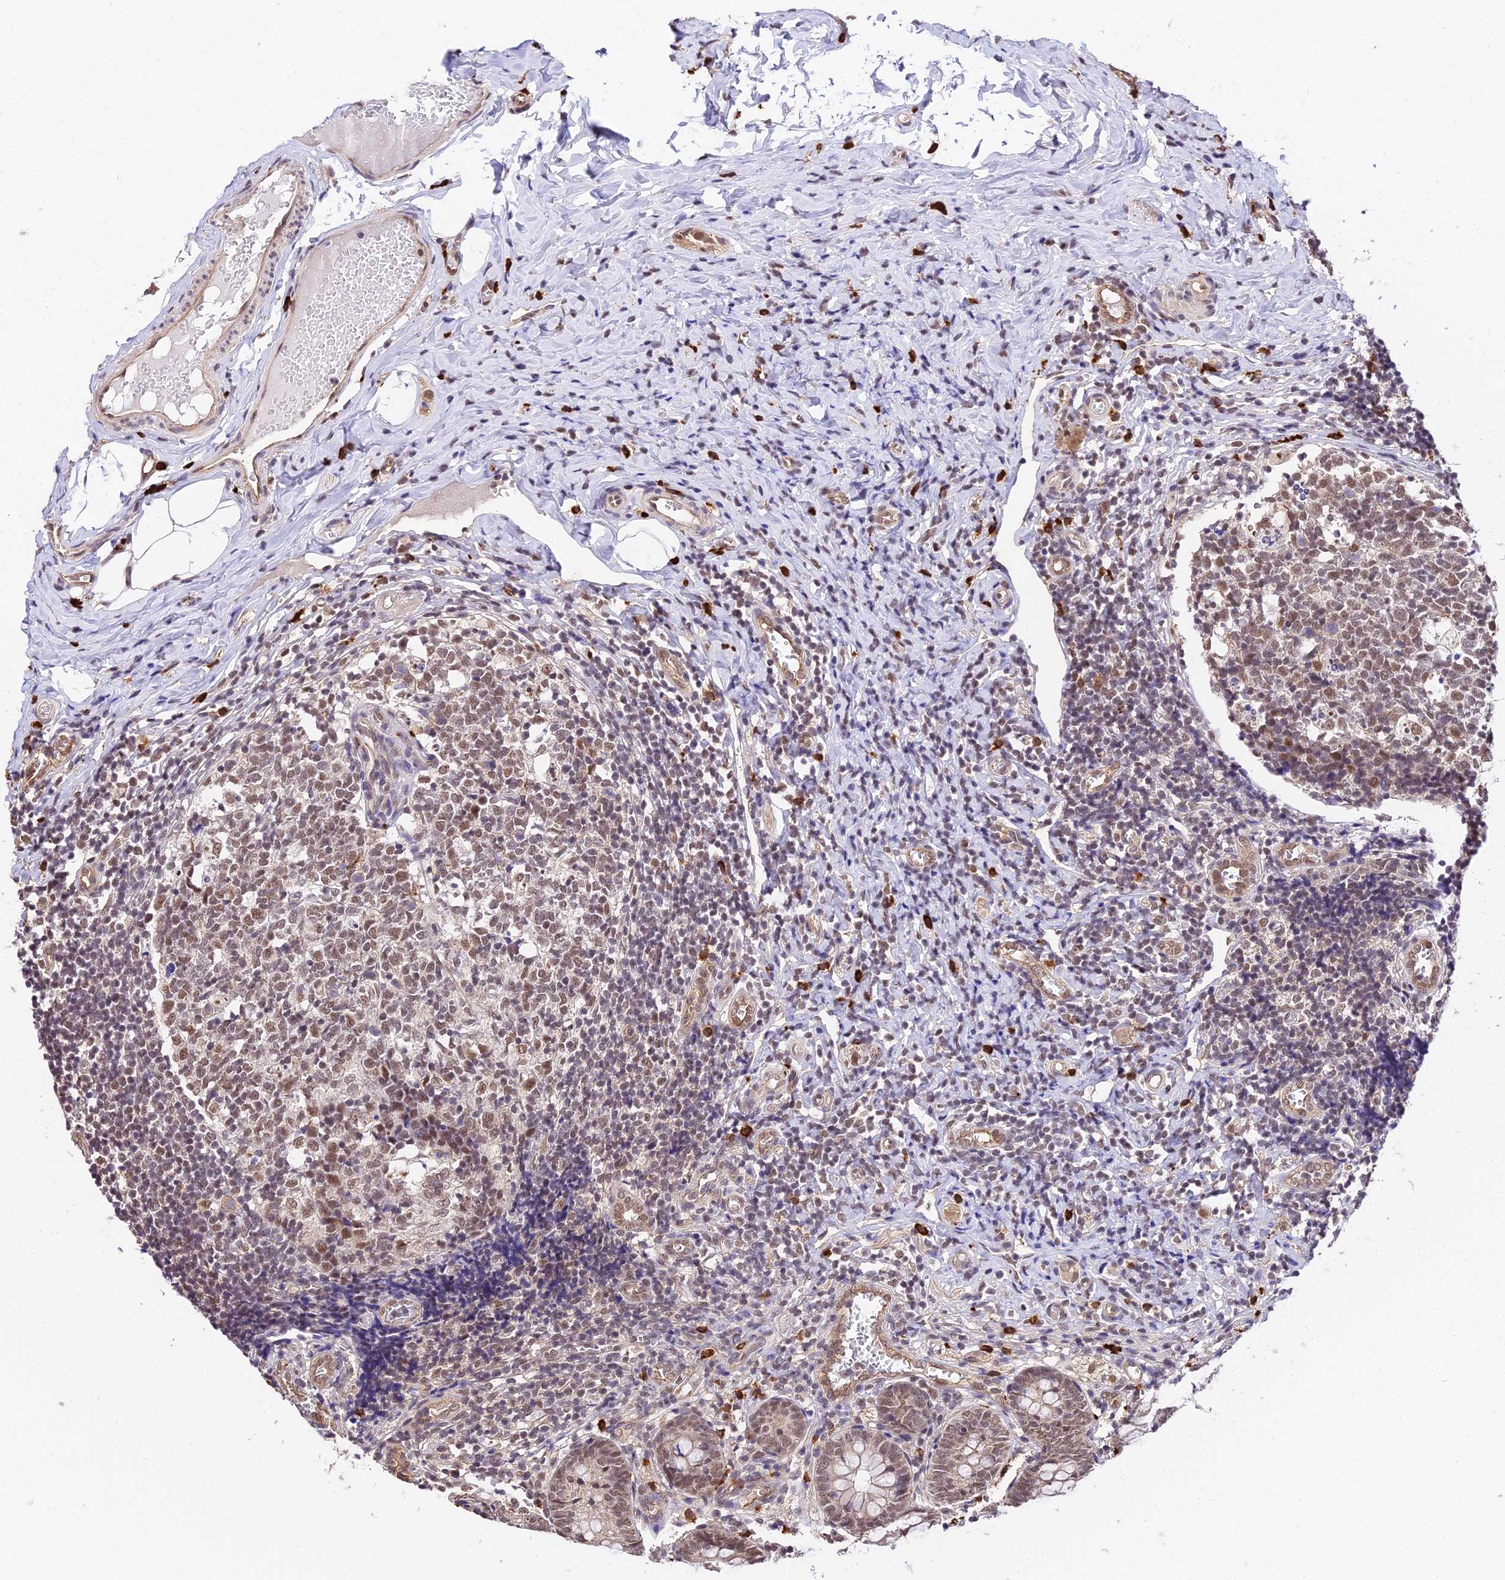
{"staining": {"intensity": "weak", "quantity": ">75%", "location": "nuclear"}, "tissue": "appendix", "cell_type": "Glandular cells", "image_type": "normal", "snomed": [{"axis": "morphology", "description": "Normal tissue, NOS"}, {"axis": "topography", "description": "Appendix"}], "caption": "Appendix stained for a protein reveals weak nuclear positivity in glandular cells. (Stains: DAB (3,3'-diaminobenzidine) in brown, nuclei in blue, Microscopy: brightfield microscopy at high magnification).", "gene": "POLR2I", "patient": {"sex": "male", "age": 8}}